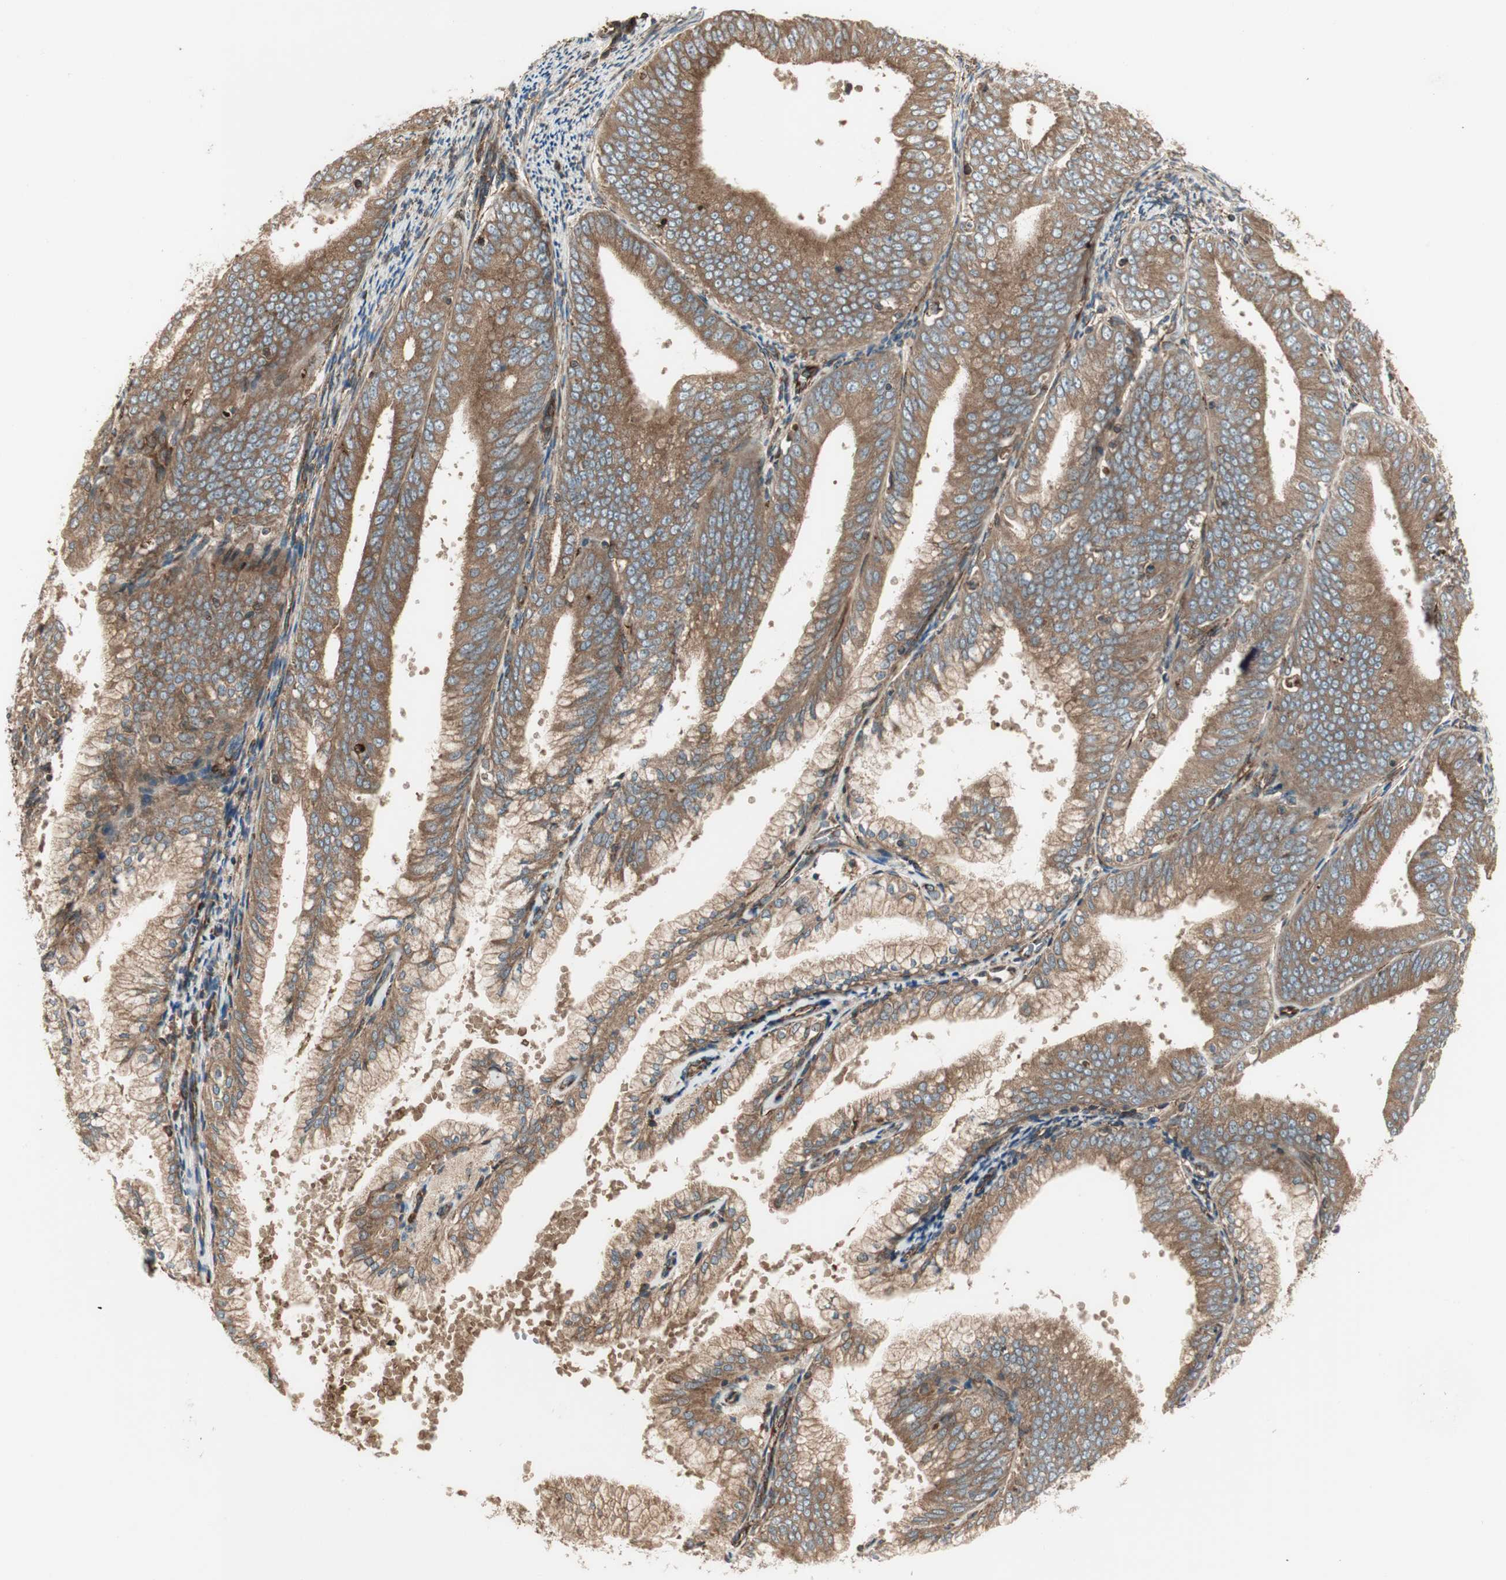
{"staining": {"intensity": "moderate", "quantity": ">75%", "location": "cytoplasmic/membranous"}, "tissue": "endometrial cancer", "cell_type": "Tumor cells", "image_type": "cancer", "snomed": [{"axis": "morphology", "description": "Adenocarcinoma, NOS"}, {"axis": "topography", "description": "Endometrium"}], "caption": "Immunohistochemistry of endometrial adenocarcinoma shows medium levels of moderate cytoplasmic/membranous expression in about >75% of tumor cells.", "gene": "PRKG1", "patient": {"sex": "female", "age": 63}}